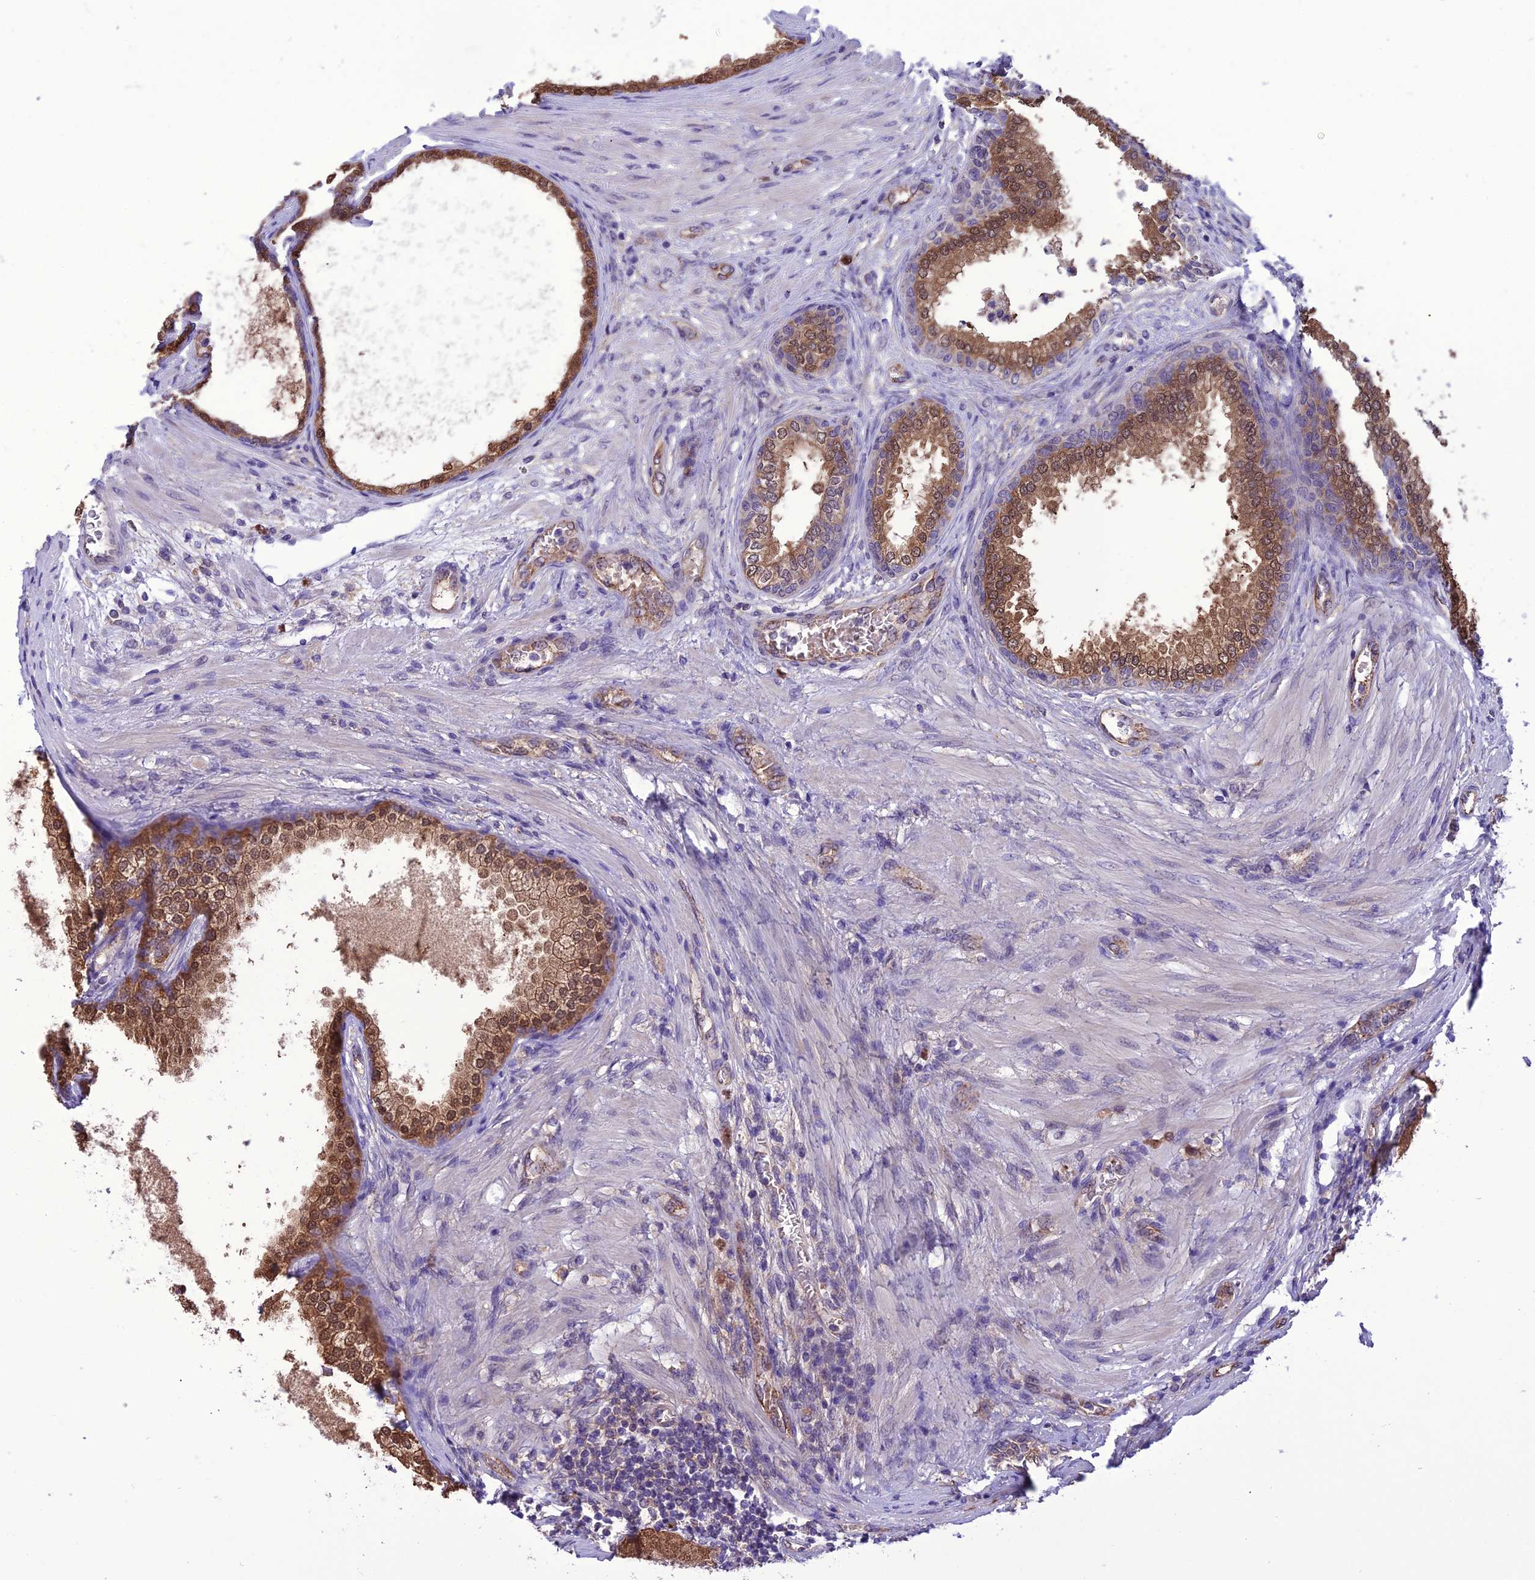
{"staining": {"intensity": "strong", "quantity": ">75%", "location": "cytoplasmic/membranous,nuclear"}, "tissue": "prostate", "cell_type": "Glandular cells", "image_type": "normal", "snomed": [{"axis": "morphology", "description": "Normal tissue, NOS"}, {"axis": "topography", "description": "Prostate"}], "caption": "A brown stain highlights strong cytoplasmic/membranous,nuclear staining of a protein in glandular cells of unremarkable prostate.", "gene": "BORCS6", "patient": {"sex": "male", "age": 76}}